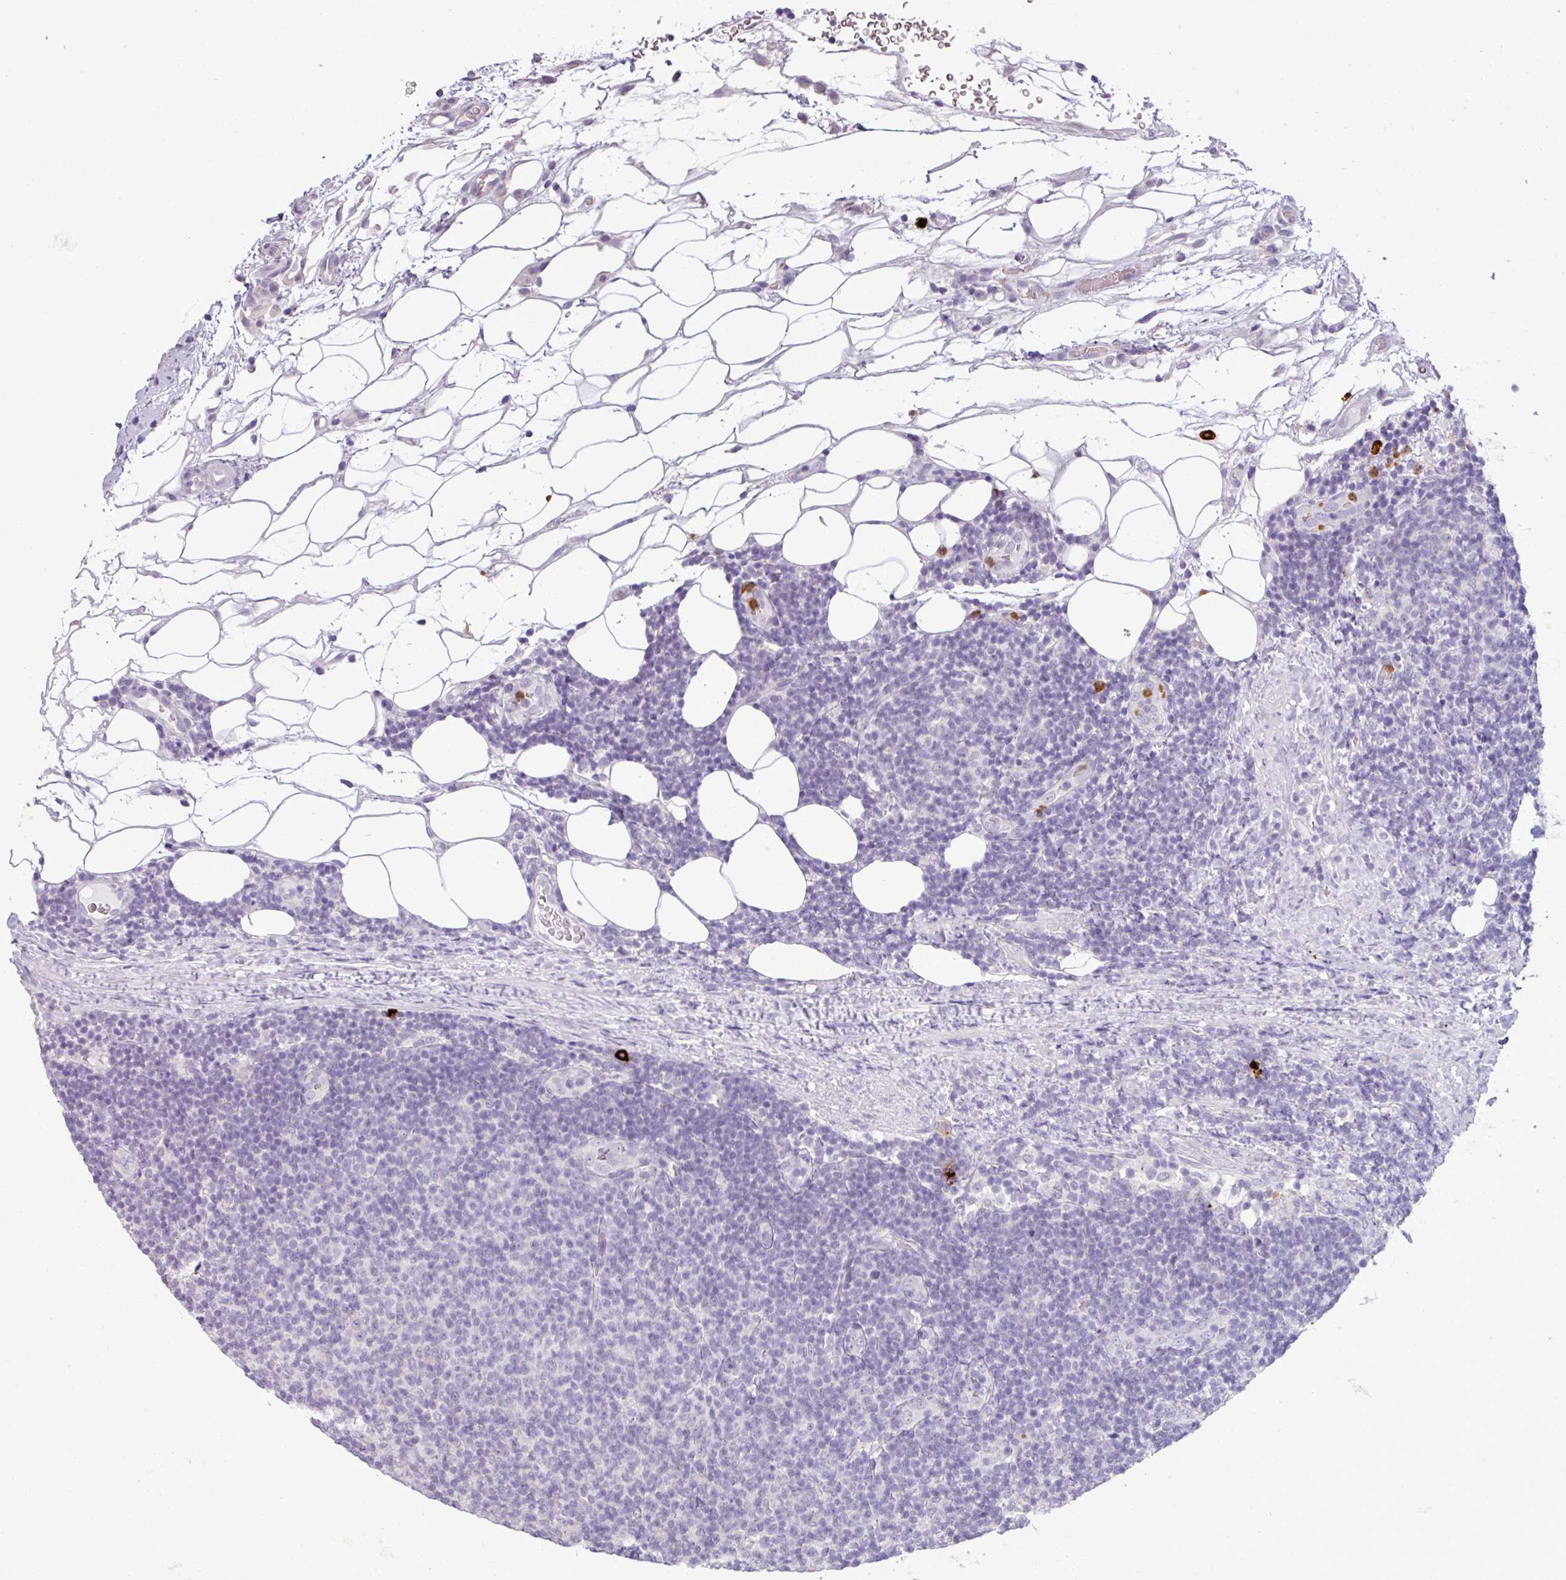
{"staining": {"intensity": "negative", "quantity": "none", "location": "none"}, "tissue": "lymphoma", "cell_type": "Tumor cells", "image_type": "cancer", "snomed": [{"axis": "morphology", "description": "Malignant lymphoma, non-Hodgkin's type, Low grade"}, {"axis": "topography", "description": "Lymph node"}], "caption": "DAB immunohistochemical staining of lymphoma demonstrates no significant staining in tumor cells. The staining was performed using DAB (3,3'-diaminobenzidine) to visualize the protein expression in brown, while the nuclei were stained in blue with hematoxylin (Magnification: 20x).", "gene": "TRIM39", "patient": {"sex": "male", "age": 66}}